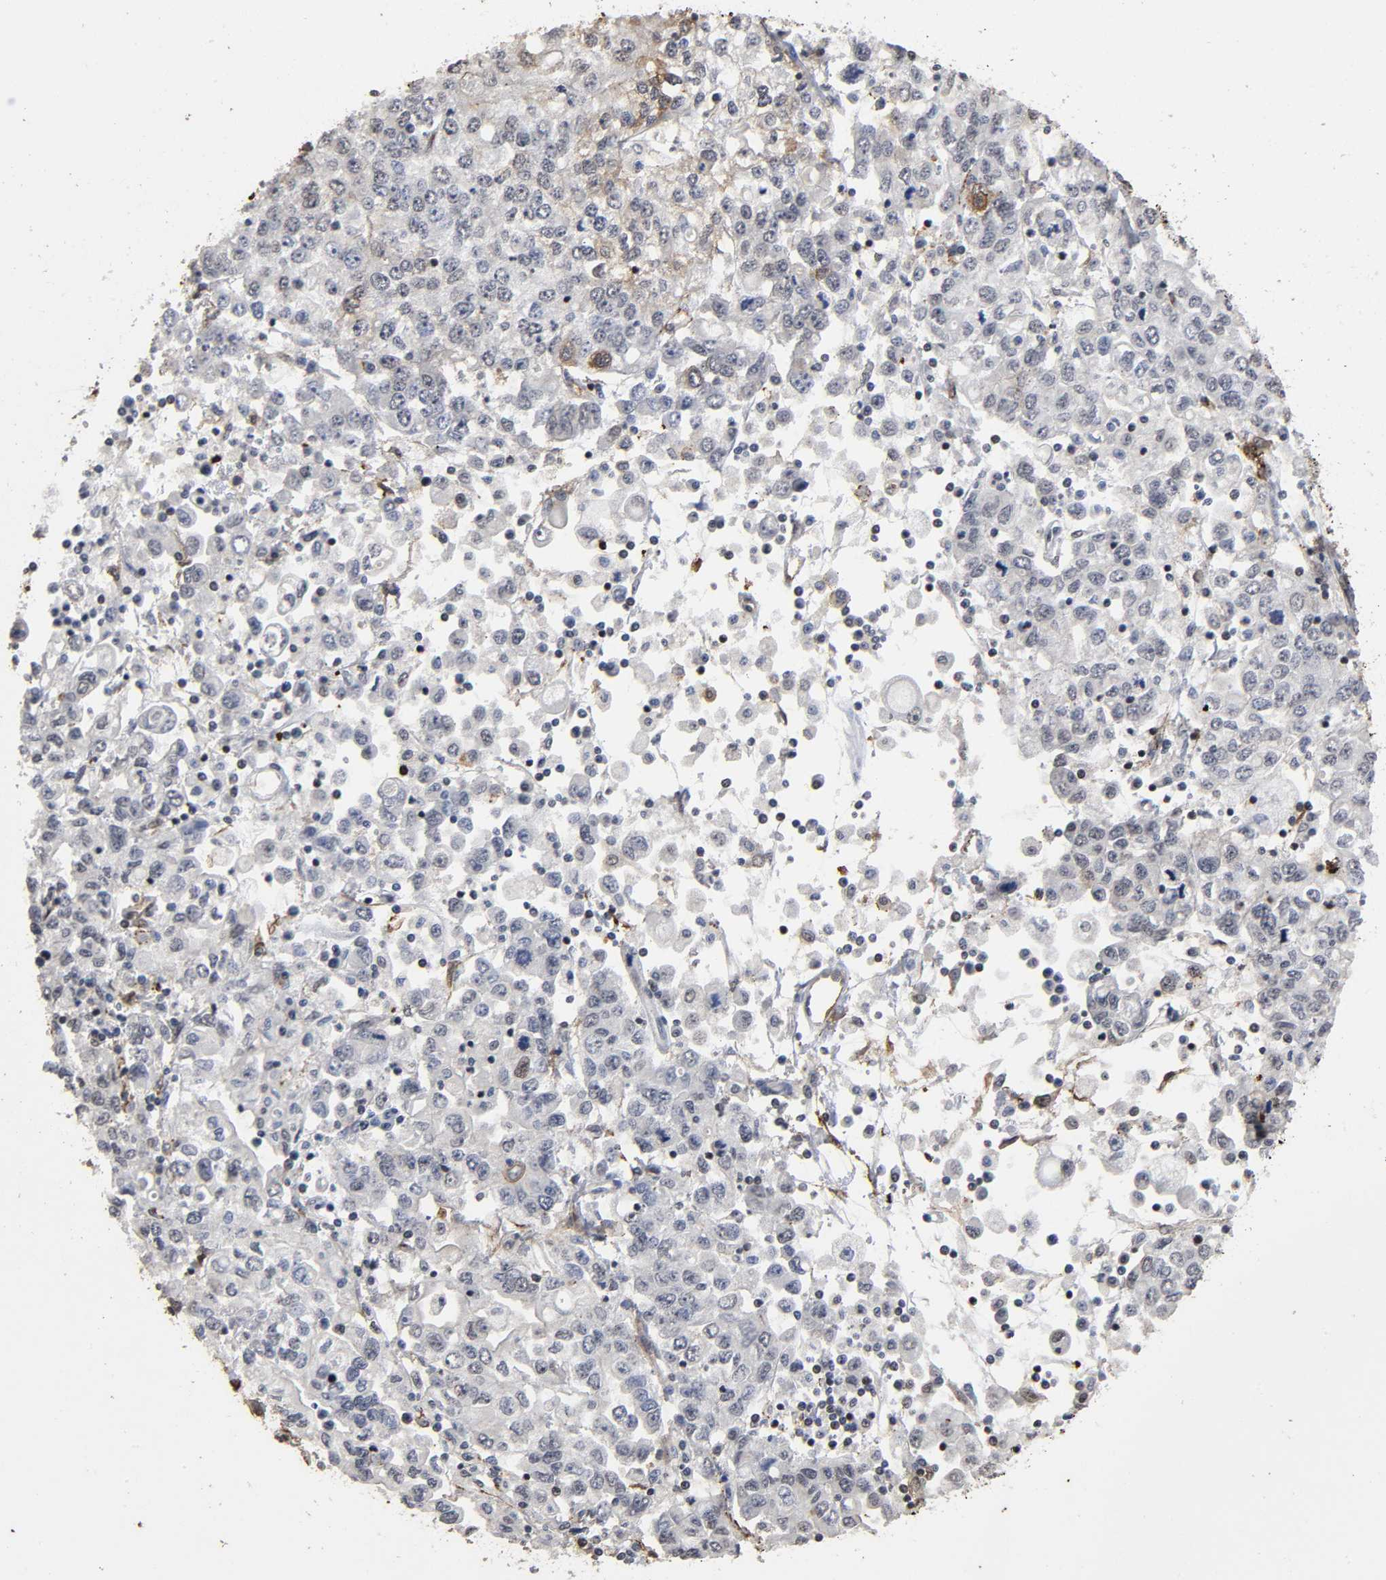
{"staining": {"intensity": "weak", "quantity": "<25%", "location": "cytoplasmic/membranous,nuclear"}, "tissue": "stomach cancer", "cell_type": "Tumor cells", "image_type": "cancer", "snomed": [{"axis": "morphology", "description": "Adenocarcinoma, NOS"}, {"axis": "topography", "description": "Stomach, lower"}], "caption": "Tumor cells are negative for protein expression in human adenocarcinoma (stomach). (Stains: DAB immunohistochemistry with hematoxylin counter stain, Microscopy: brightfield microscopy at high magnification).", "gene": "AHNAK2", "patient": {"sex": "female", "age": 72}}